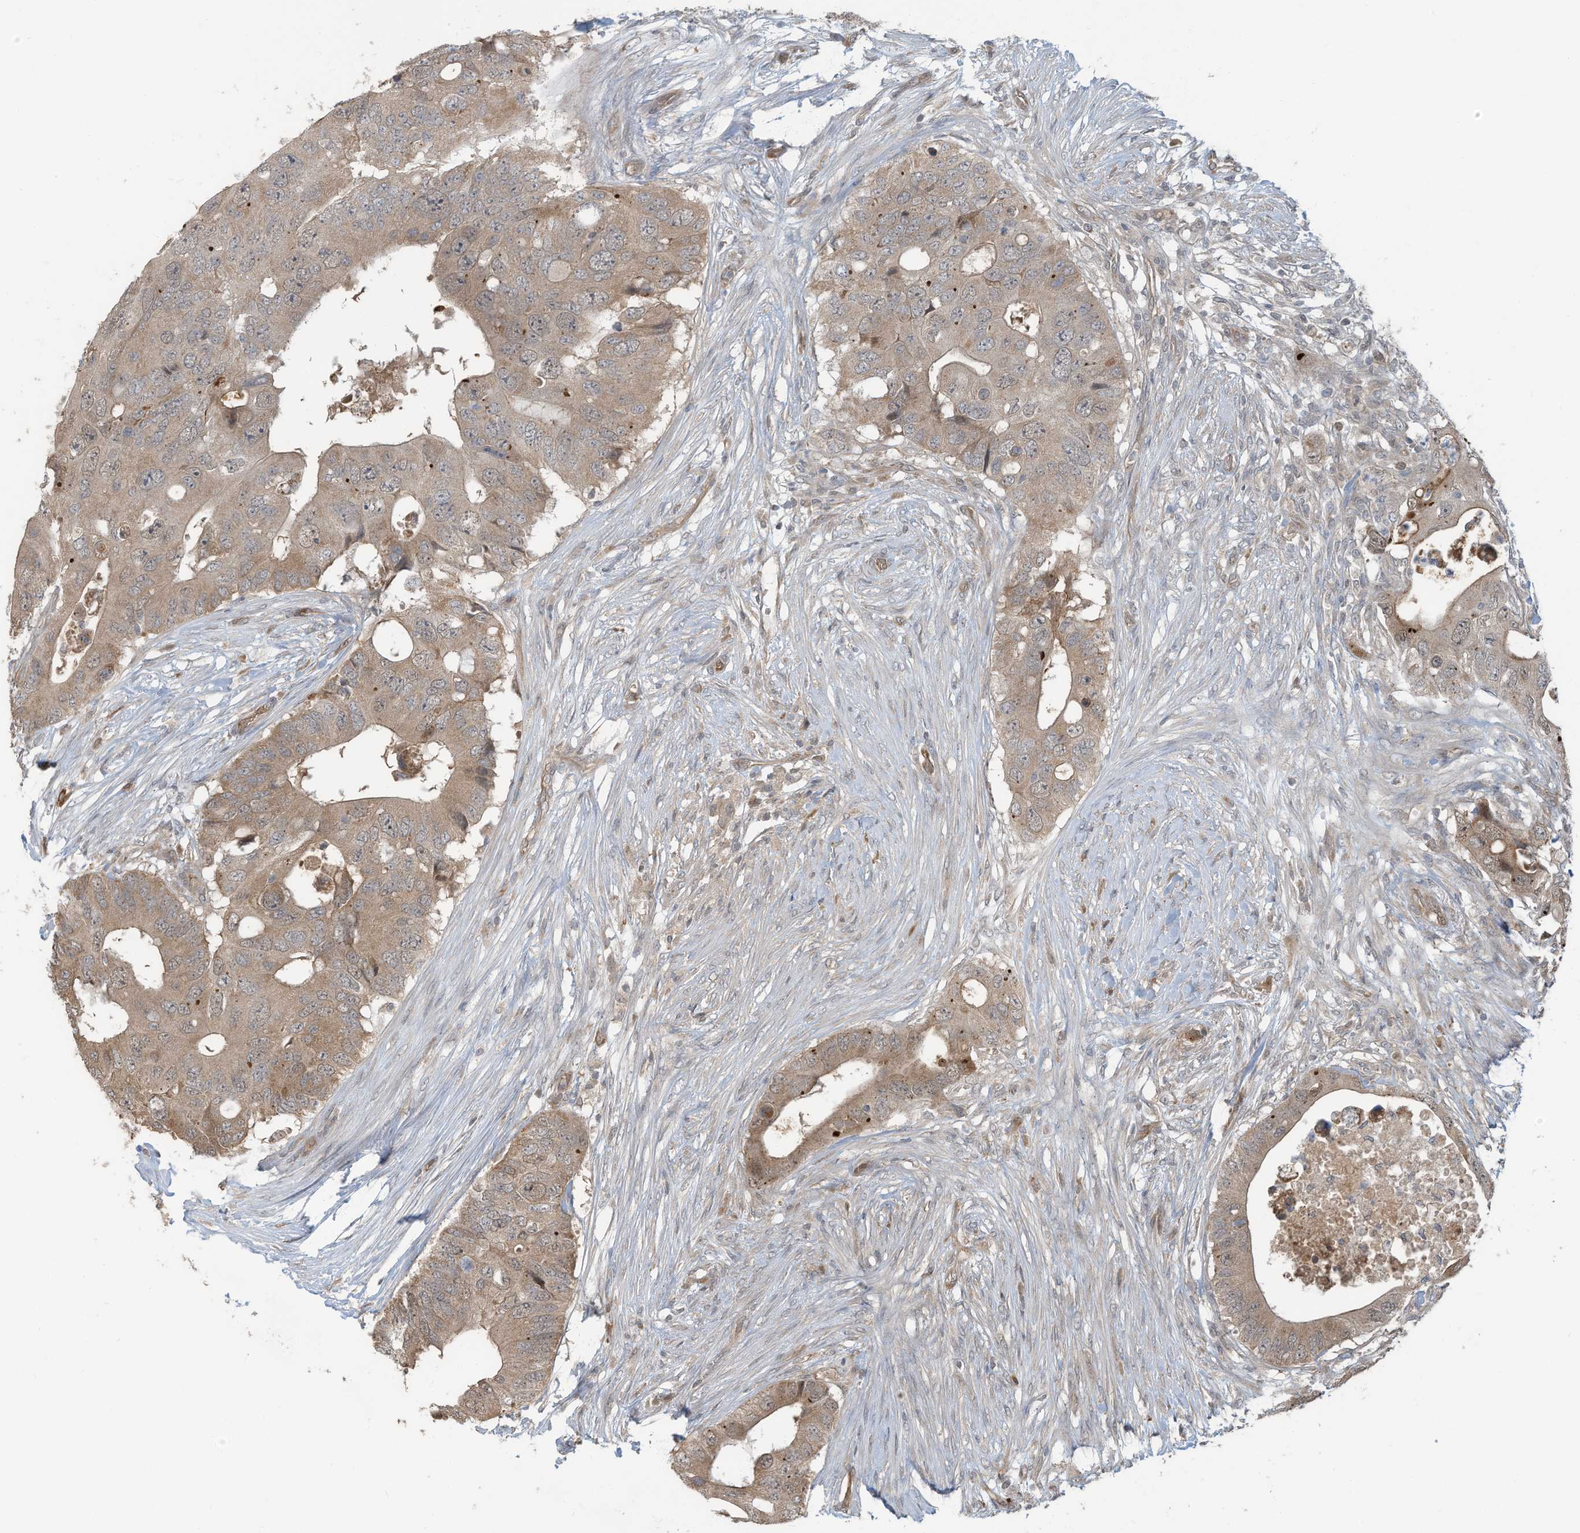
{"staining": {"intensity": "moderate", "quantity": ">75%", "location": "cytoplasmic/membranous"}, "tissue": "colorectal cancer", "cell_type": "Tumor cells", "image_type": "cancer", "snomed": [{"axis": "morphology", "description": "Adenocarcinoma, NOS"}, {"axis": "topography", "description": "Colon"}], "caption": "Immunohistochemical staining of human colorectal cancer shows medium levels of moderate cytoplasmic/membranous positivity in about >75% of tumor cells.", "gene": "ERI2", "patient": {"sex": "male", "age": 71}}